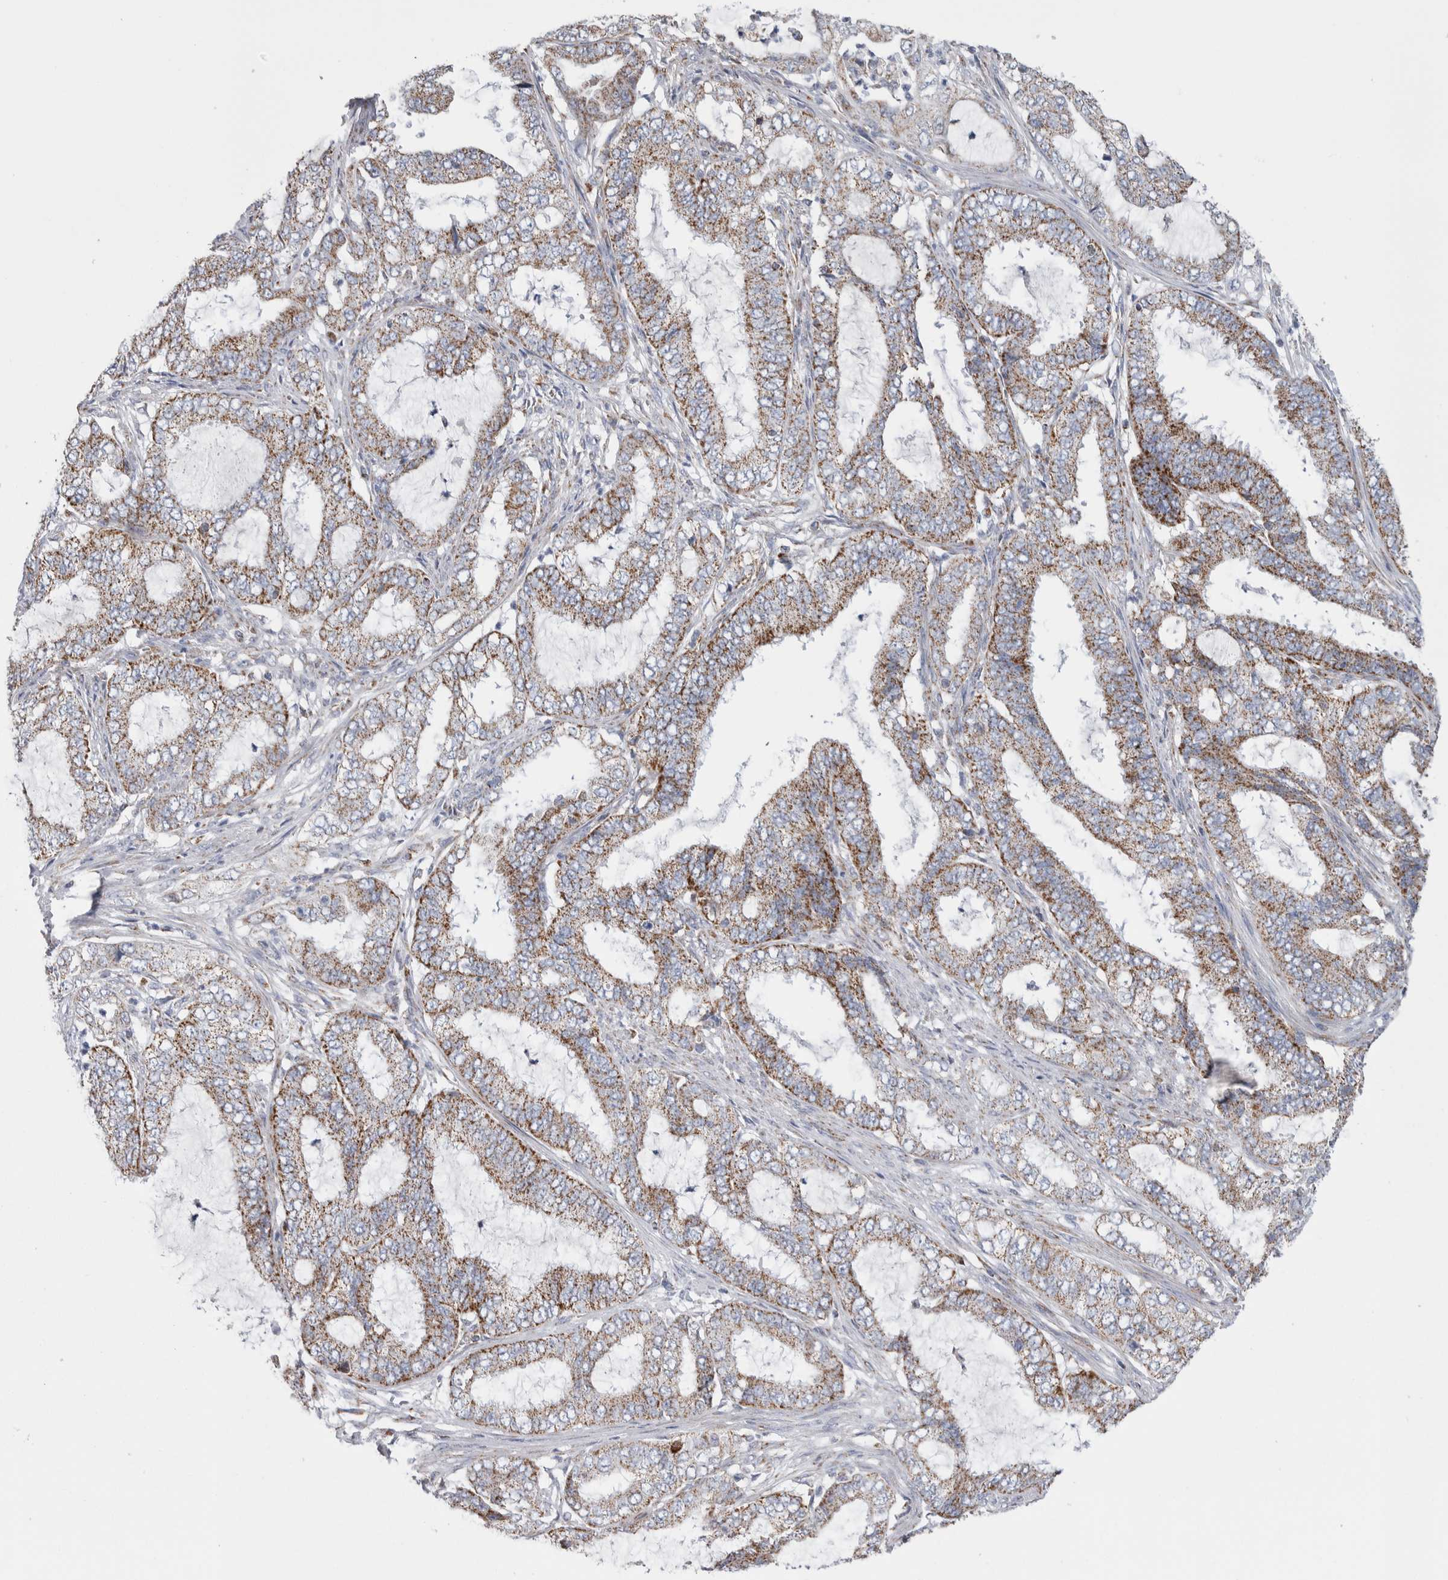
{"staining": {"intensity": "moderate", "quantity": ">75%", "location": "cytoplasmic/membranous"}, "tissue": "endometrial cancer", "cell_type": "Tumor cells", "image_type": "cancer", "snomed": [{"axis": "morphology", "description": "Adenocarcinoma, NOS"}, {"axis": "topography", "description": "Endometrium"}], "caption": "IHC micrograph of neoplastic tissue: endometrial cancer stained using IHC exhibits medium levels of moderate protein expression localized specifically in the cytoplasmic/membranous of tumor cells, appearing as a cytoplasmic/membranous brown color.", "gene": "ETFA", "patient": {"sex": "female", "age": 51}}